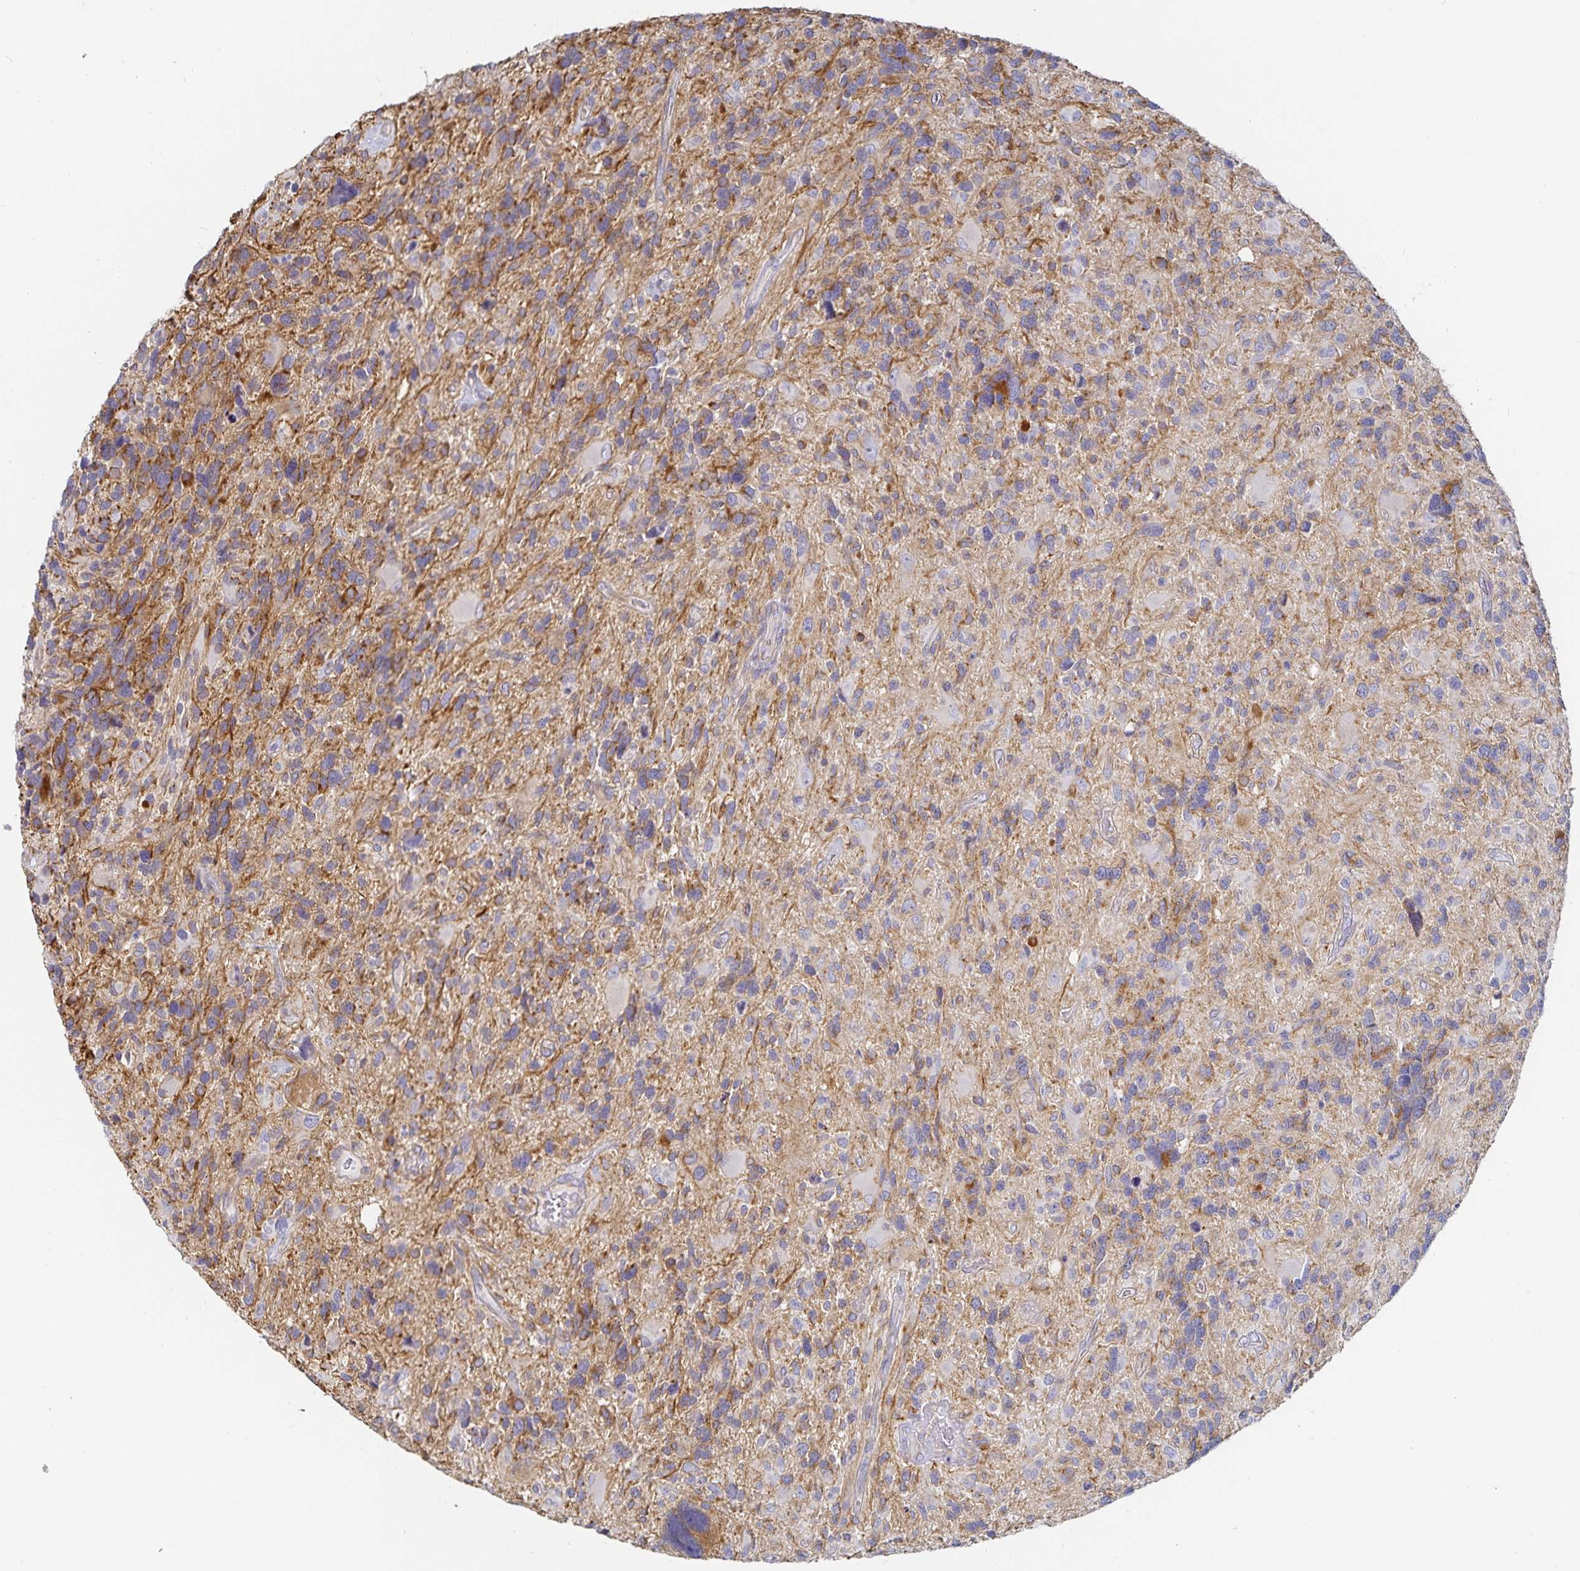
{"staining": {"intensity": "weak", "quantity": "25%-75%", "location": "cytoplasmic/membranous"}, "tissue": "glioma", "cell_type": "Tumor cells", "image_type": "cancer", "snomed": [{"axis": "morphology", "description": "Glioma, malignant, High grade"}, {"axis": "topography", "description": "Brain"}], "caption": "This is a histology image of immunohistochemistry staining of malignant glioma (high-grade), which shows weak staining in the cytoplasmic/membranous of tumor cells.", "gene": "SFTPA1", "patient": {"sex": "male", "age": 49}}